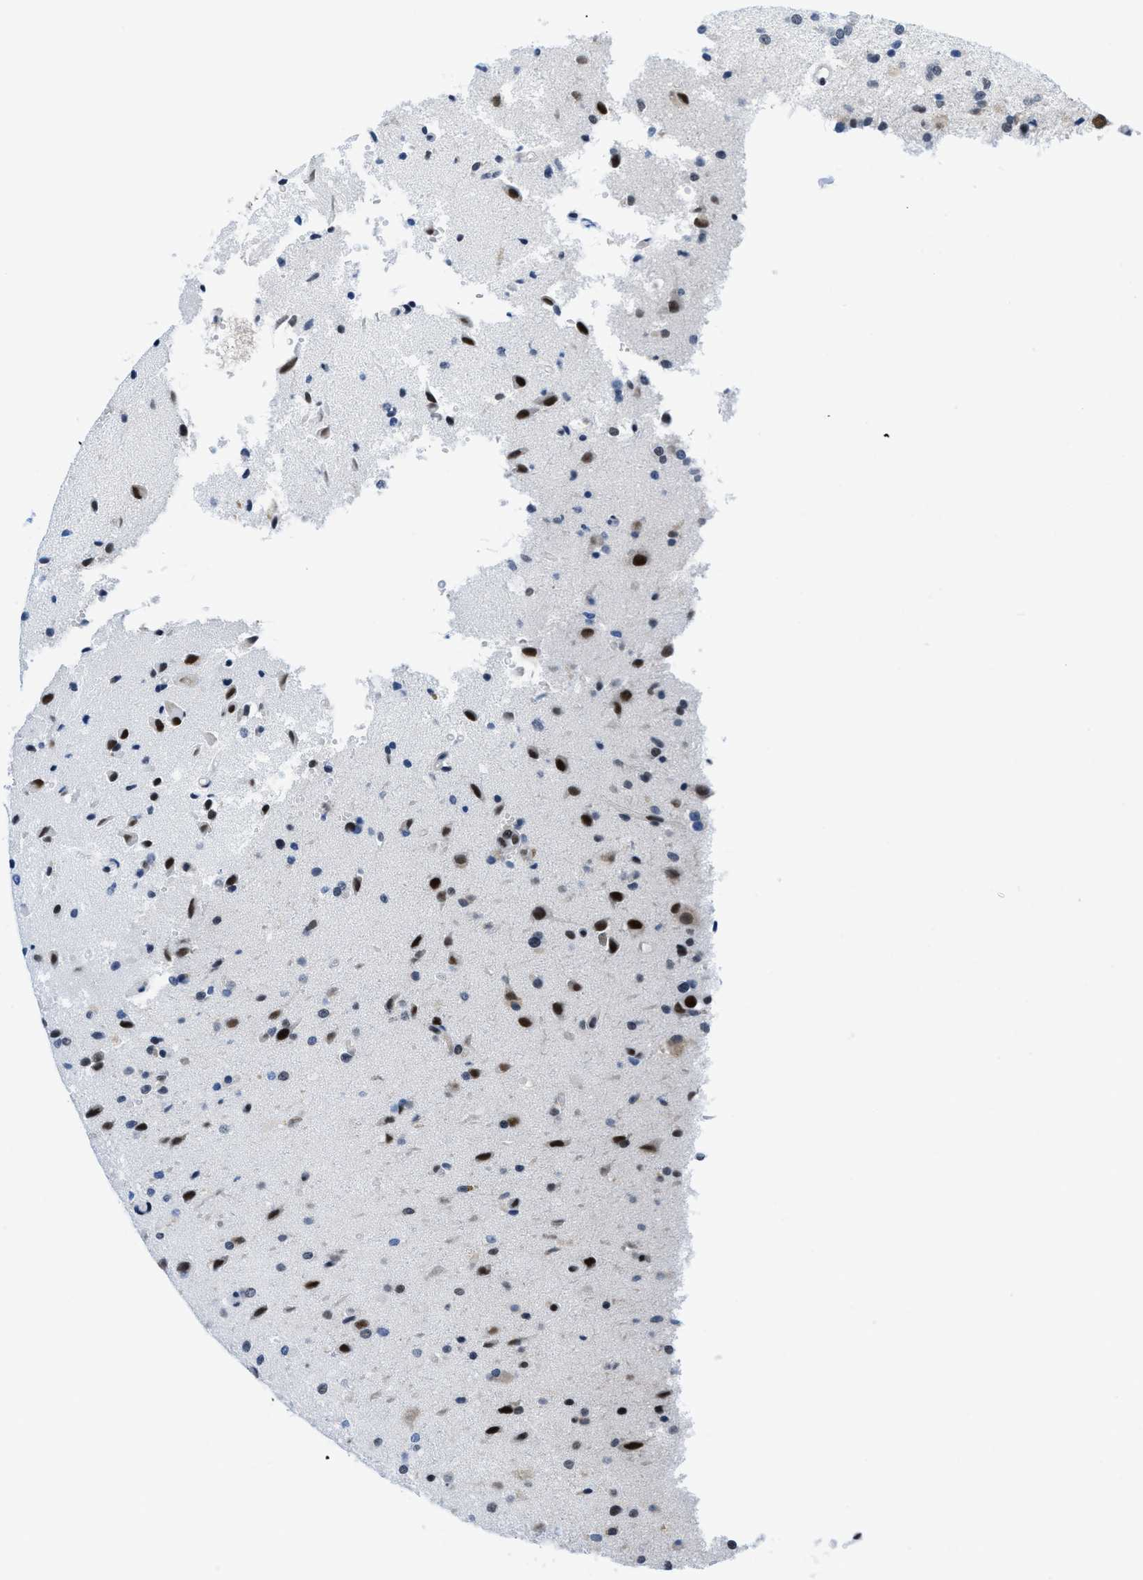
{"staining": {"intensity": "strong", "quantity": "25%-75%", "location": "nuclear"}, "tissue": "glioma", "cell_type": "Tumor cells", "image_type": "cancer", "snomed": [{"axis": "morphology", "description": "Glioma, malignant, High grade"}, {"axis": "topography", "description": "Brain"}], "caption": "Glioma tissue demonstrates strong nuclear positivity in approximately 25%-75% of tumor cells", "gene": "SMARCAD1", "patient": {"sex": "male", "age": 33}}